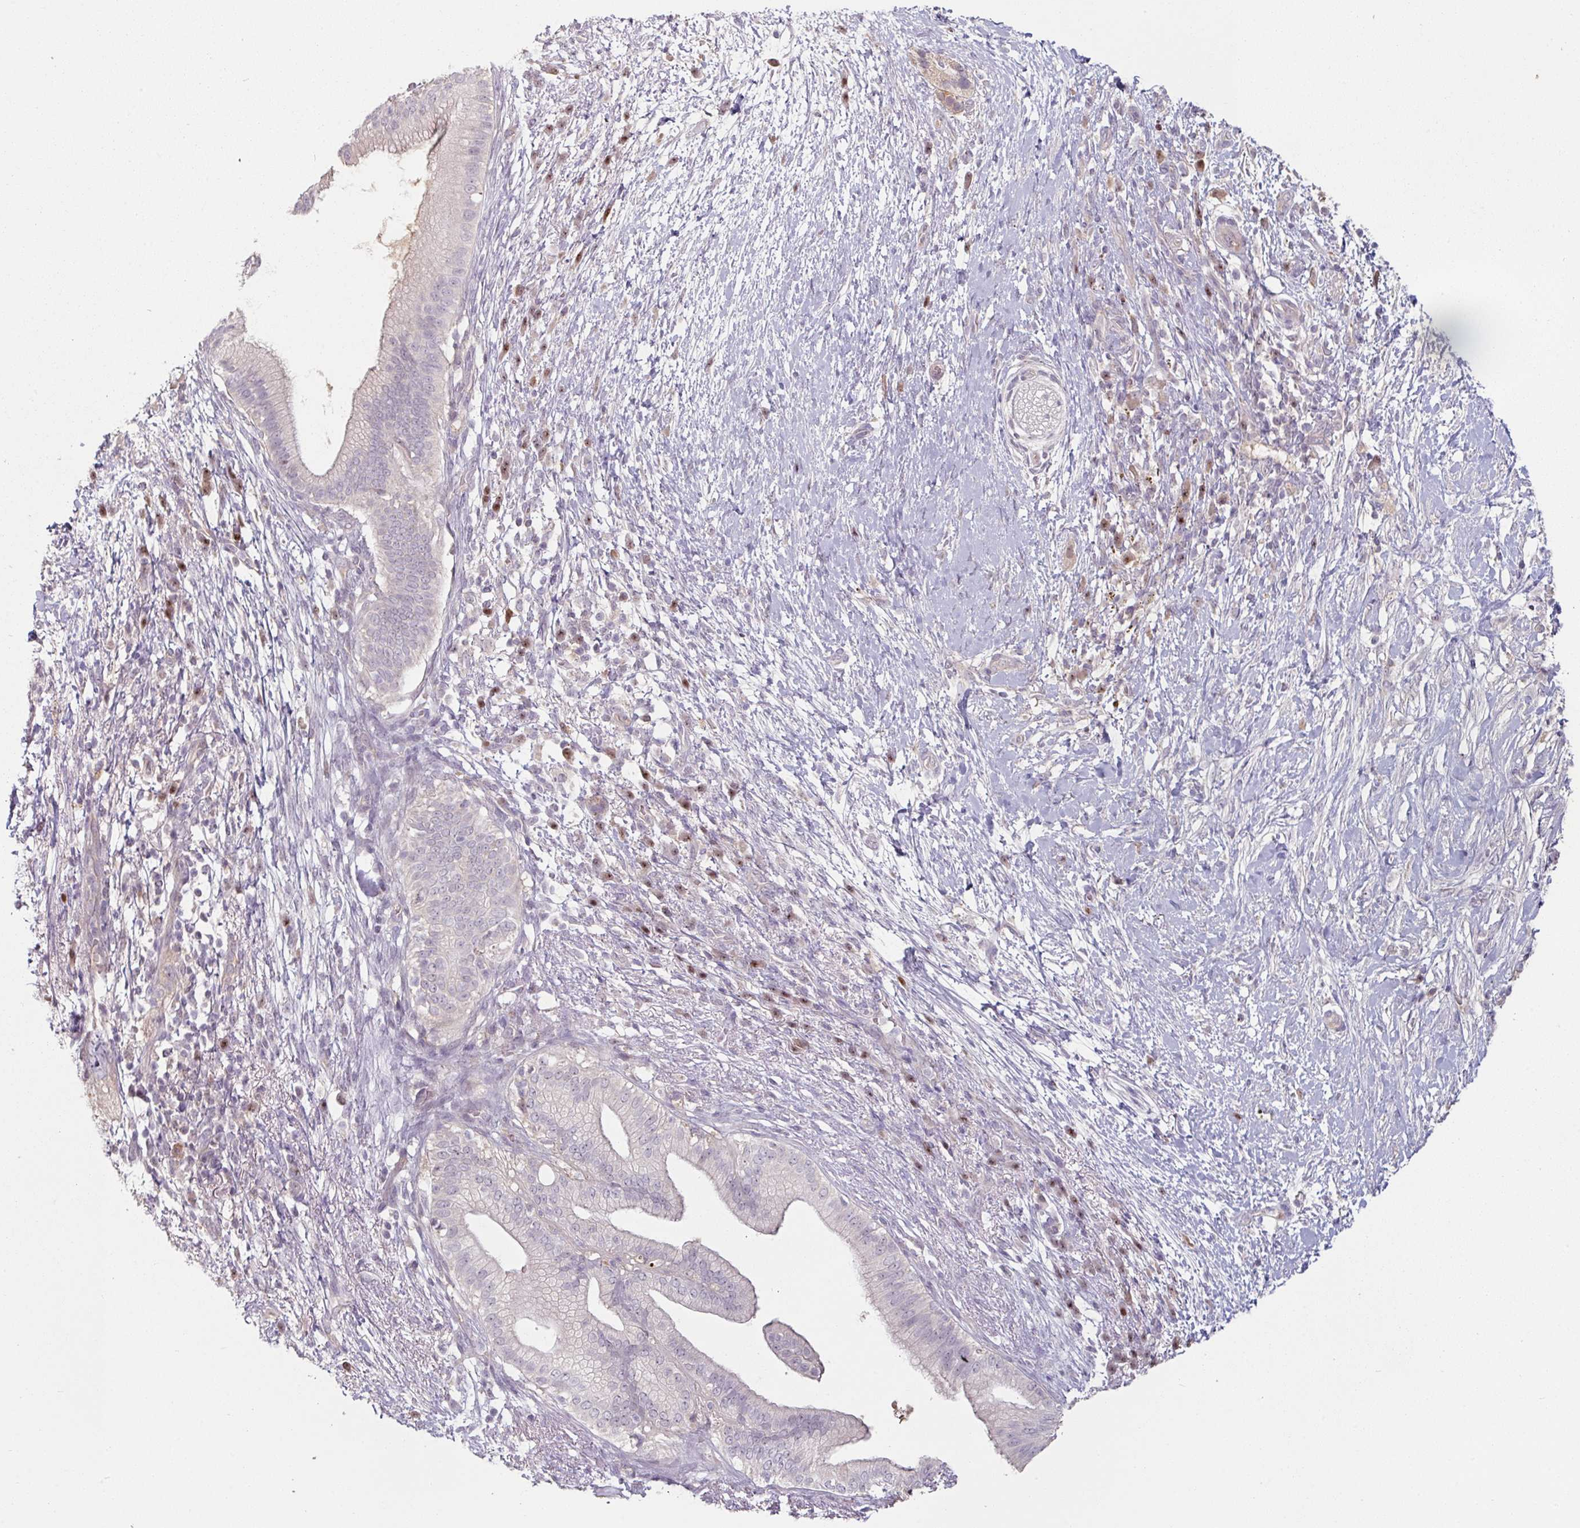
{"staining": {"intensity": "negative", "quantity": "none", "location": "none"}, "tissue": "pancreatic cancer", "cell_type": "Tumor cells", "image_type": "cancer", "snomed": [{"axis": "morphology", "description": "Adenocarcinoma, NOS"}, {"axis": "topography", "description": "Pancreas"}], "caption": "Protein analysis of pancreatic cancer (adenocarcinoma) displays no significant positivity in tumor cells.", "gene": "ZBTB6", "patient": {"sex": "female", "age": 72}}